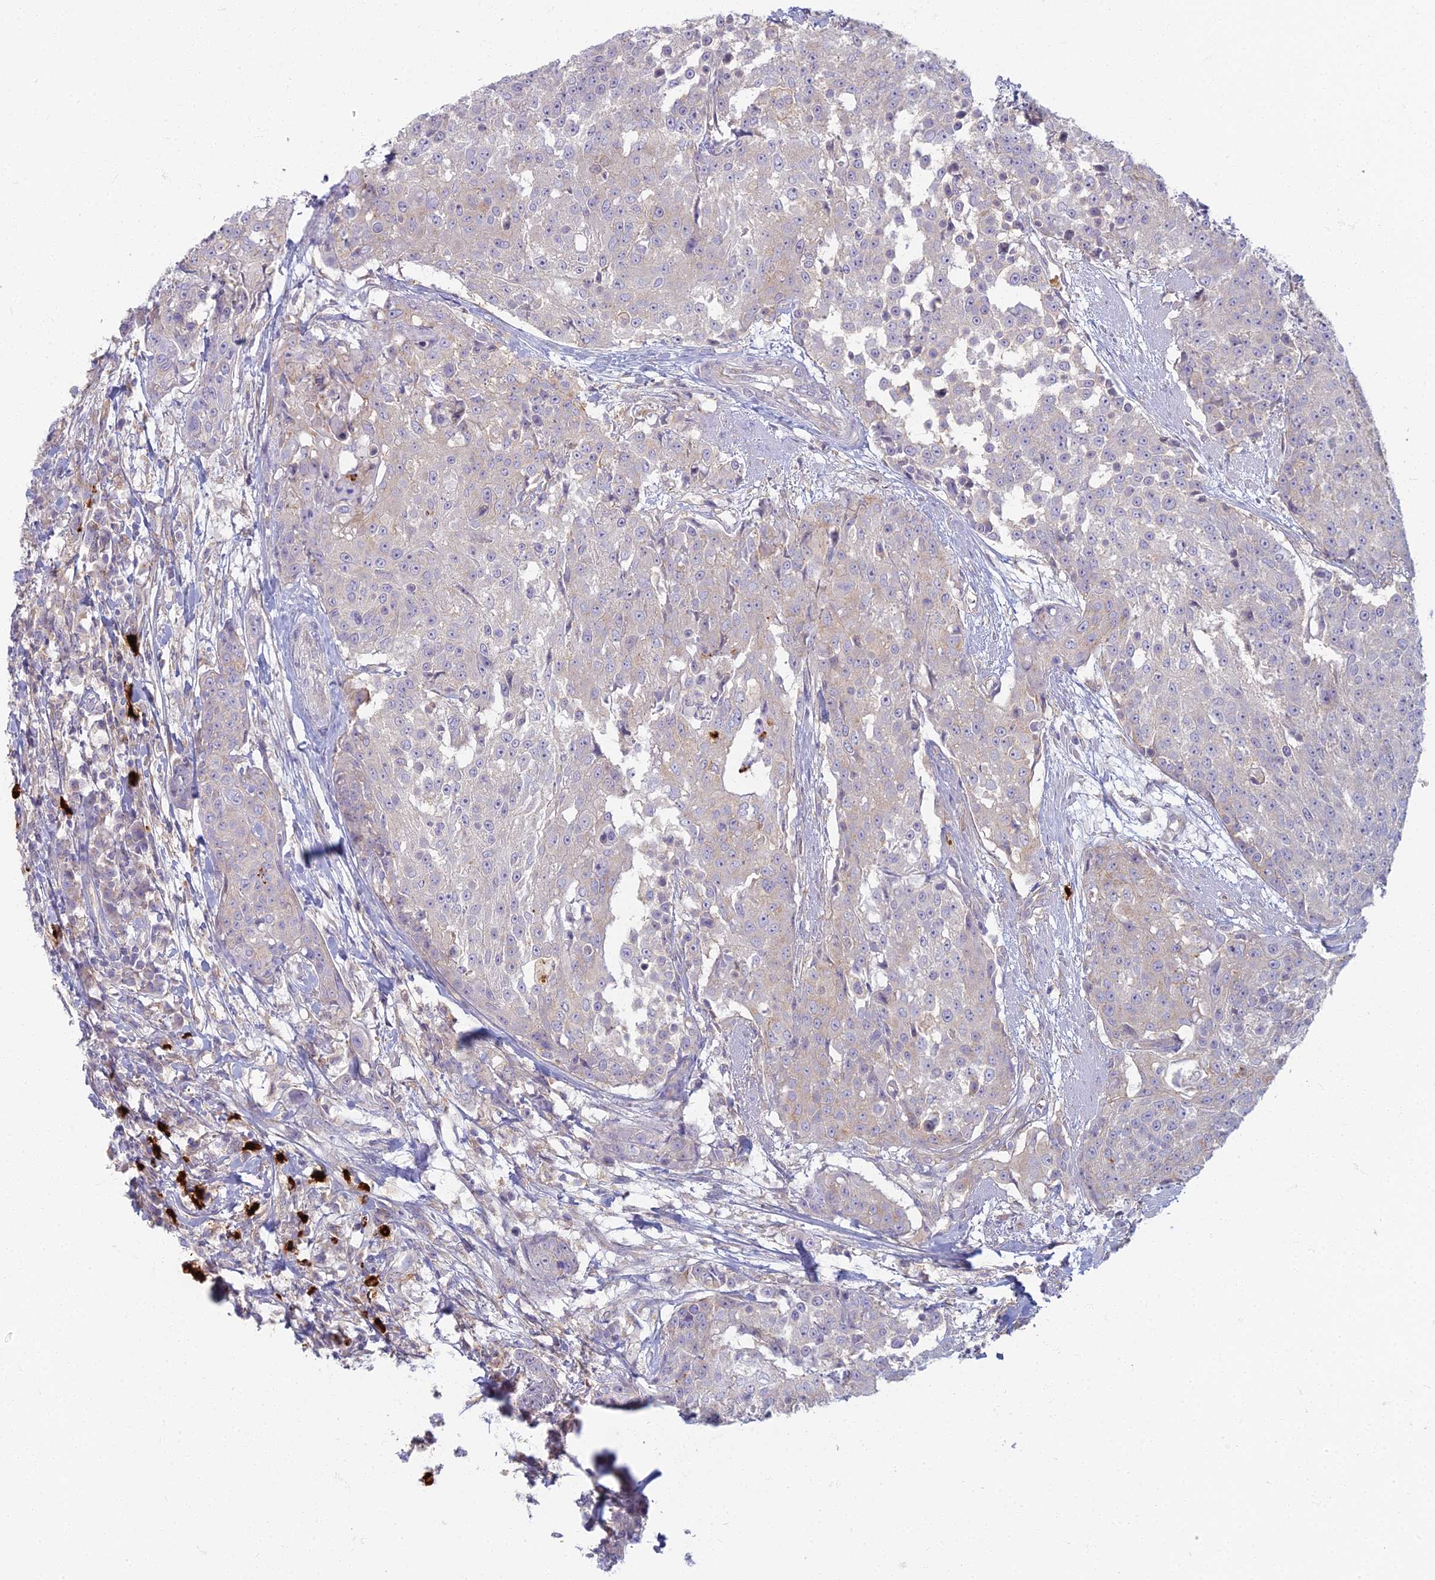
{"staining": {"intensity": "negative", "quantity": "none", "location": "none"}, "tissue": "urothelial cancer", "cell_type": "Tumor cells", "image_type": "cancer", "snomed": [{"axis": "morphology", "description": "Urothelial carcinoma, High grade"}, {"axis": "topography", "description": "Urinary bladder"}], "caption": "The photomicrograph demonstrates no significant positivity in tumor cells of urothelial cancer.", "gene": "PROX2", "patient": {"sex": "female", "age": 63}}